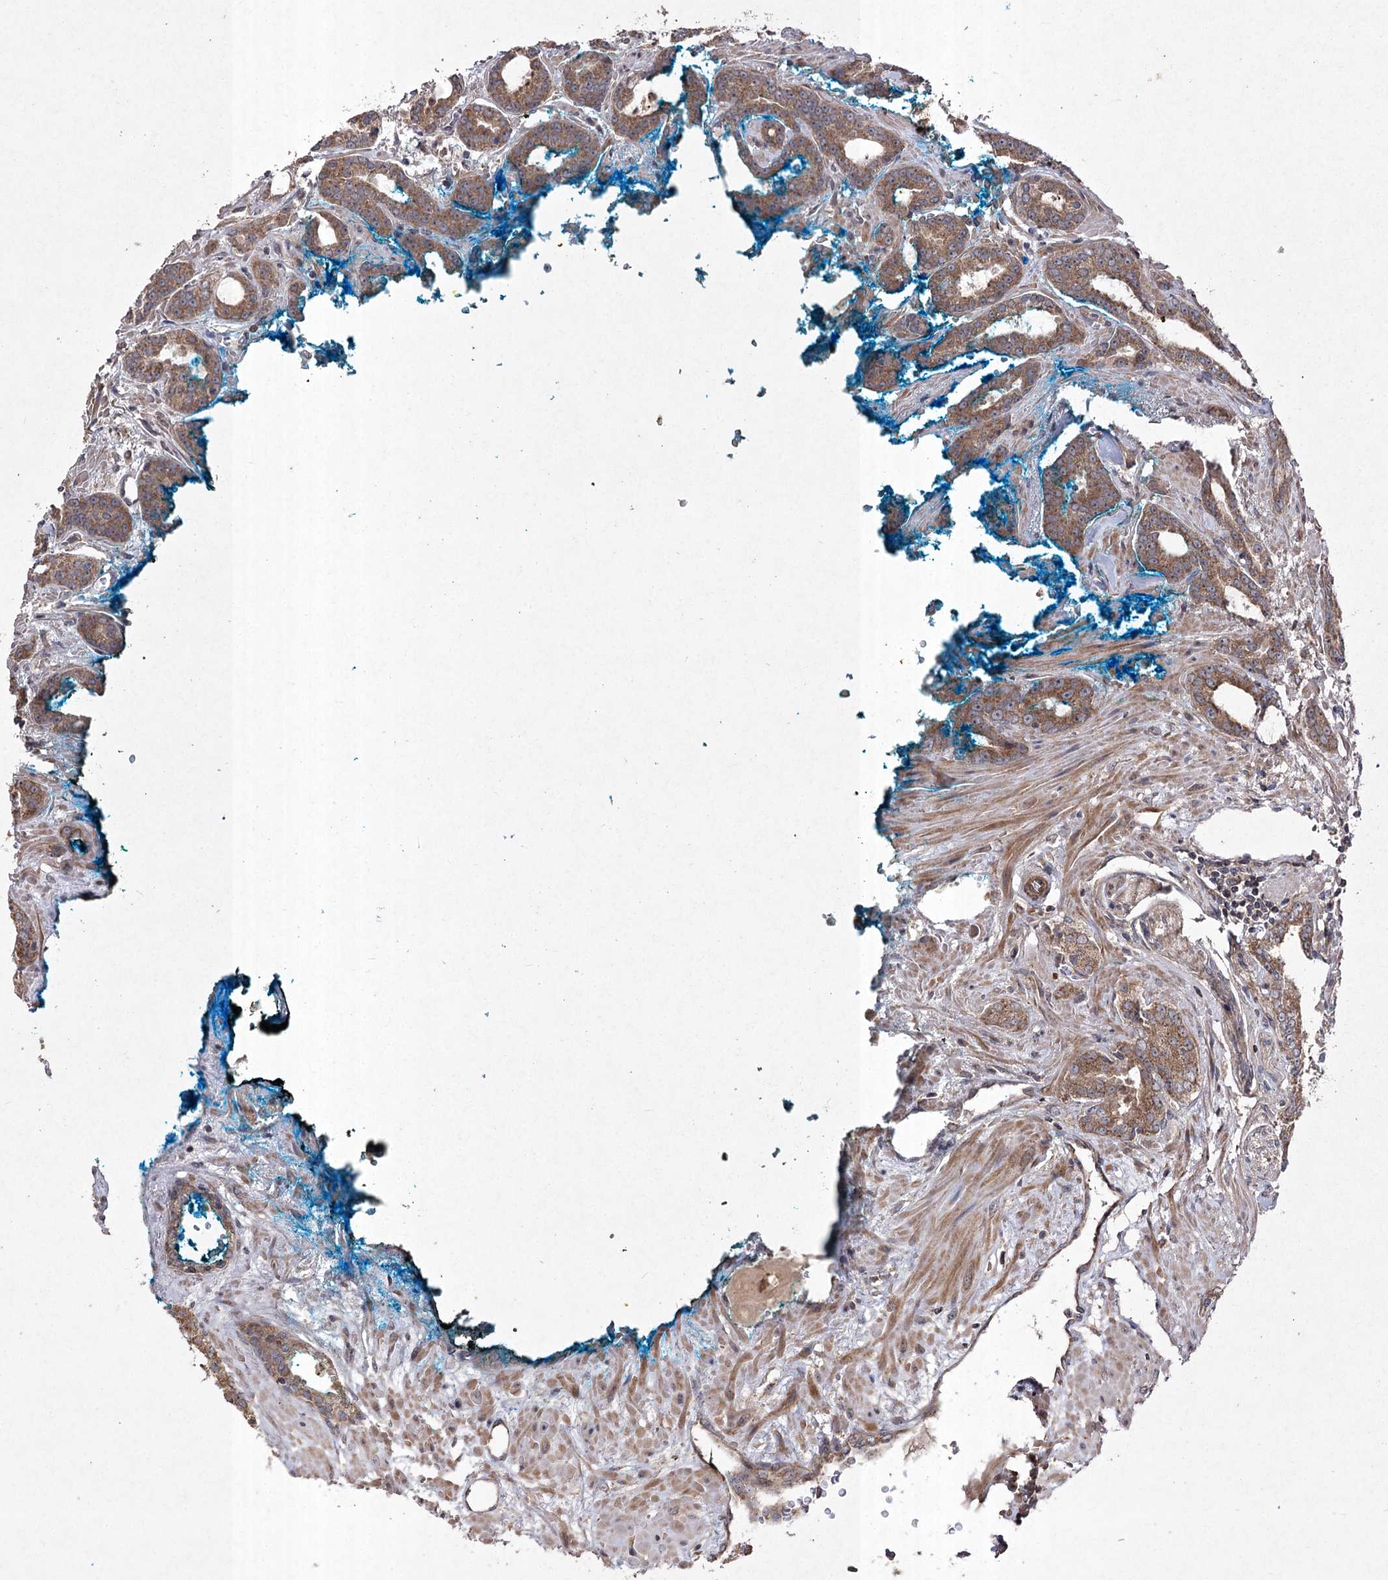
{"staining": {"intensity": "moderate", "quantity": ">75%", "location": "cytoplasmic/membranous"}, "tissue": "prostate cancer", "cell_type": "Tumor cells", "image_type": "cancer", "snomed": [{"axis": "morphology", "description": "Adenocarcinoma, High grade"}, {"axis": "topography", "description": "Prostate"}], "caption": "High-power microscopy captured an immunohistochemistry histopathology image of high-grade adenocarcinoma (prostate), revealing moderate cytoplasmic/membranous positivity in about >75% of tumor cells.", "gene": "FANCL", "patient": {"sex": "male", "age": 71}}